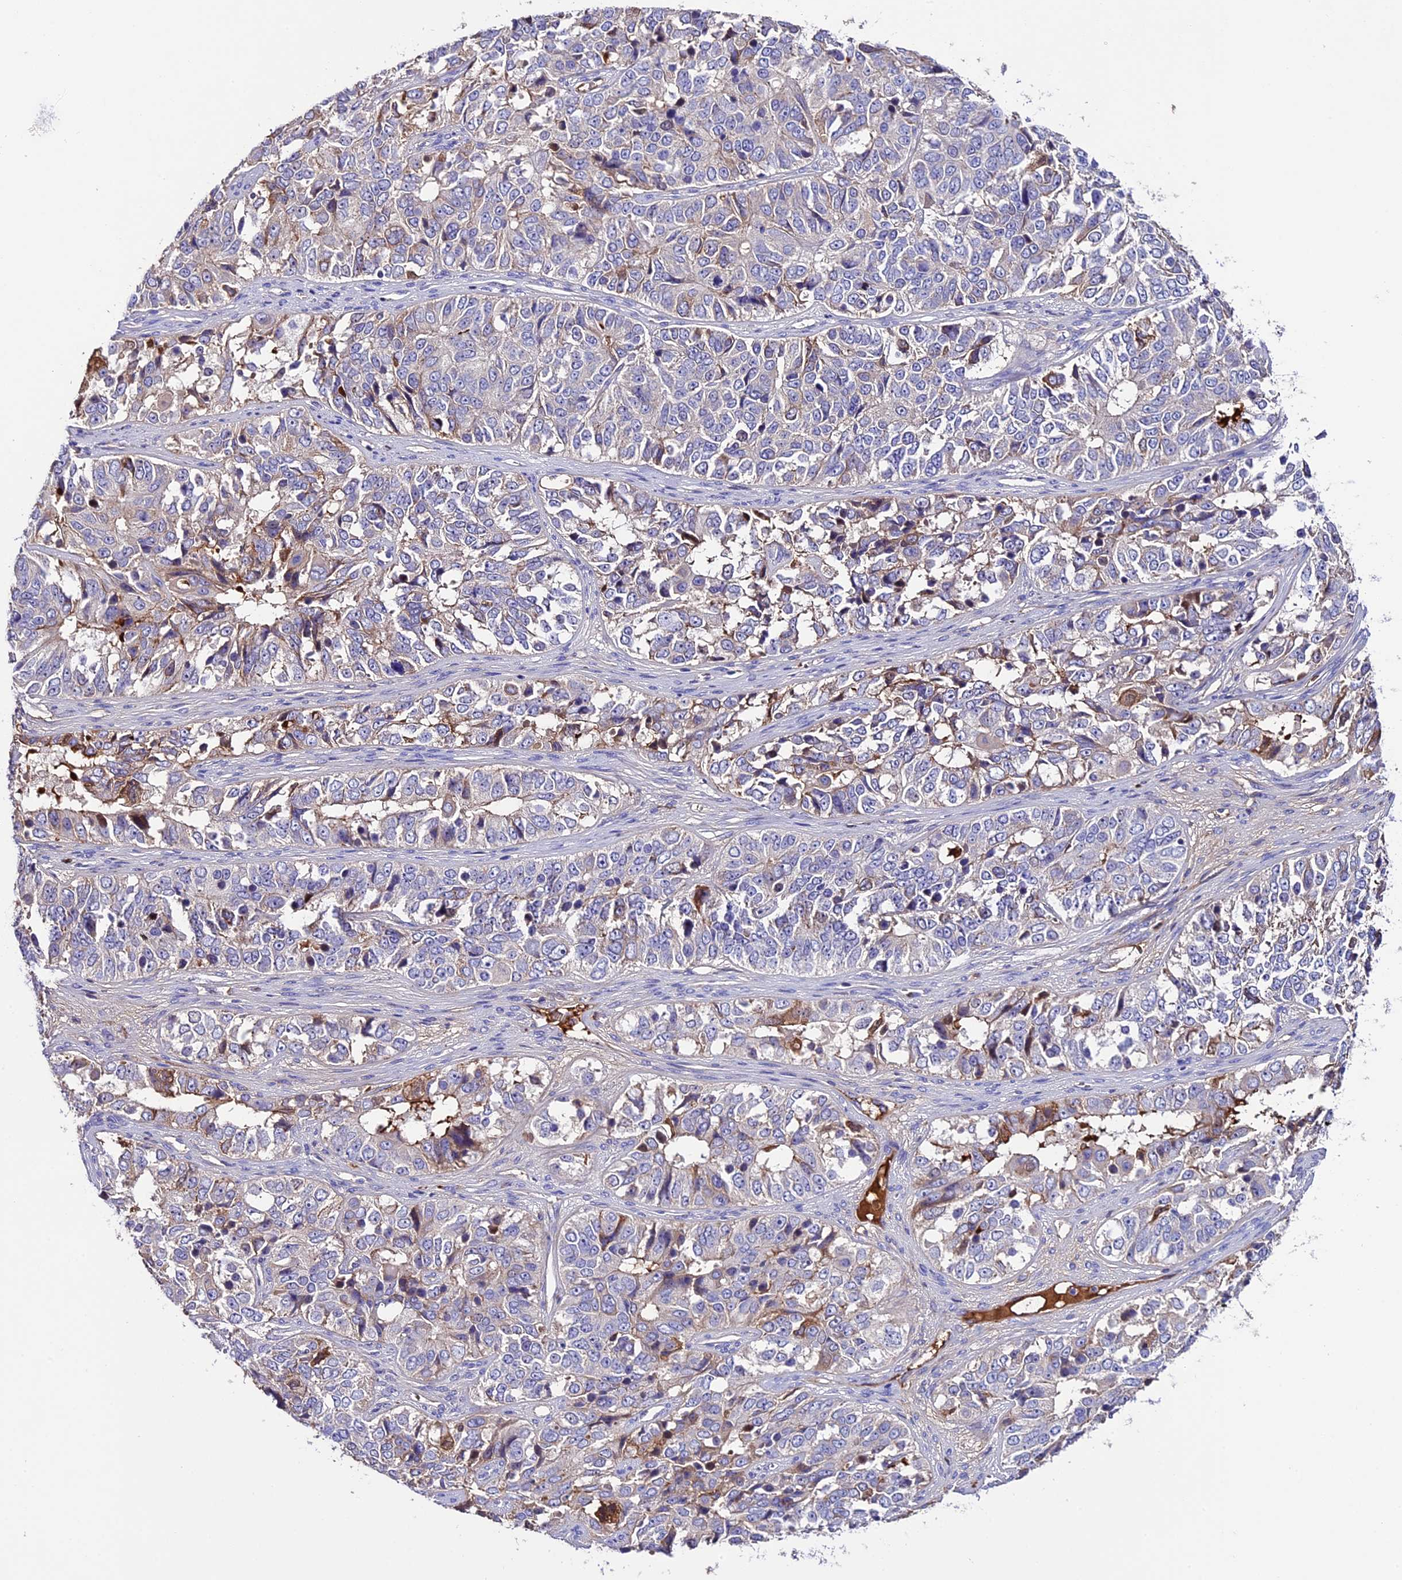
{"staining": {"intensity": "moderate", "quantity": "<25%", "location": "cytoplasmic/membranous"}, "tissue": "ovarian cancer", "cell_type": "Tumor cells", "image_type": "cancer", "snomed": [{"axis": "morphology", "description": "Carcinoma, endometroid"}, {"axis": "topography", "description": "Ovary"}], "caption": "Moderate cytoplasmic/membranous positivity is seen in approximately <25% of tumor cells in endometroid carcinoma (ovarian).", "gene": "TCP11L2", "patient": {"sex": "female", "age": 51}}